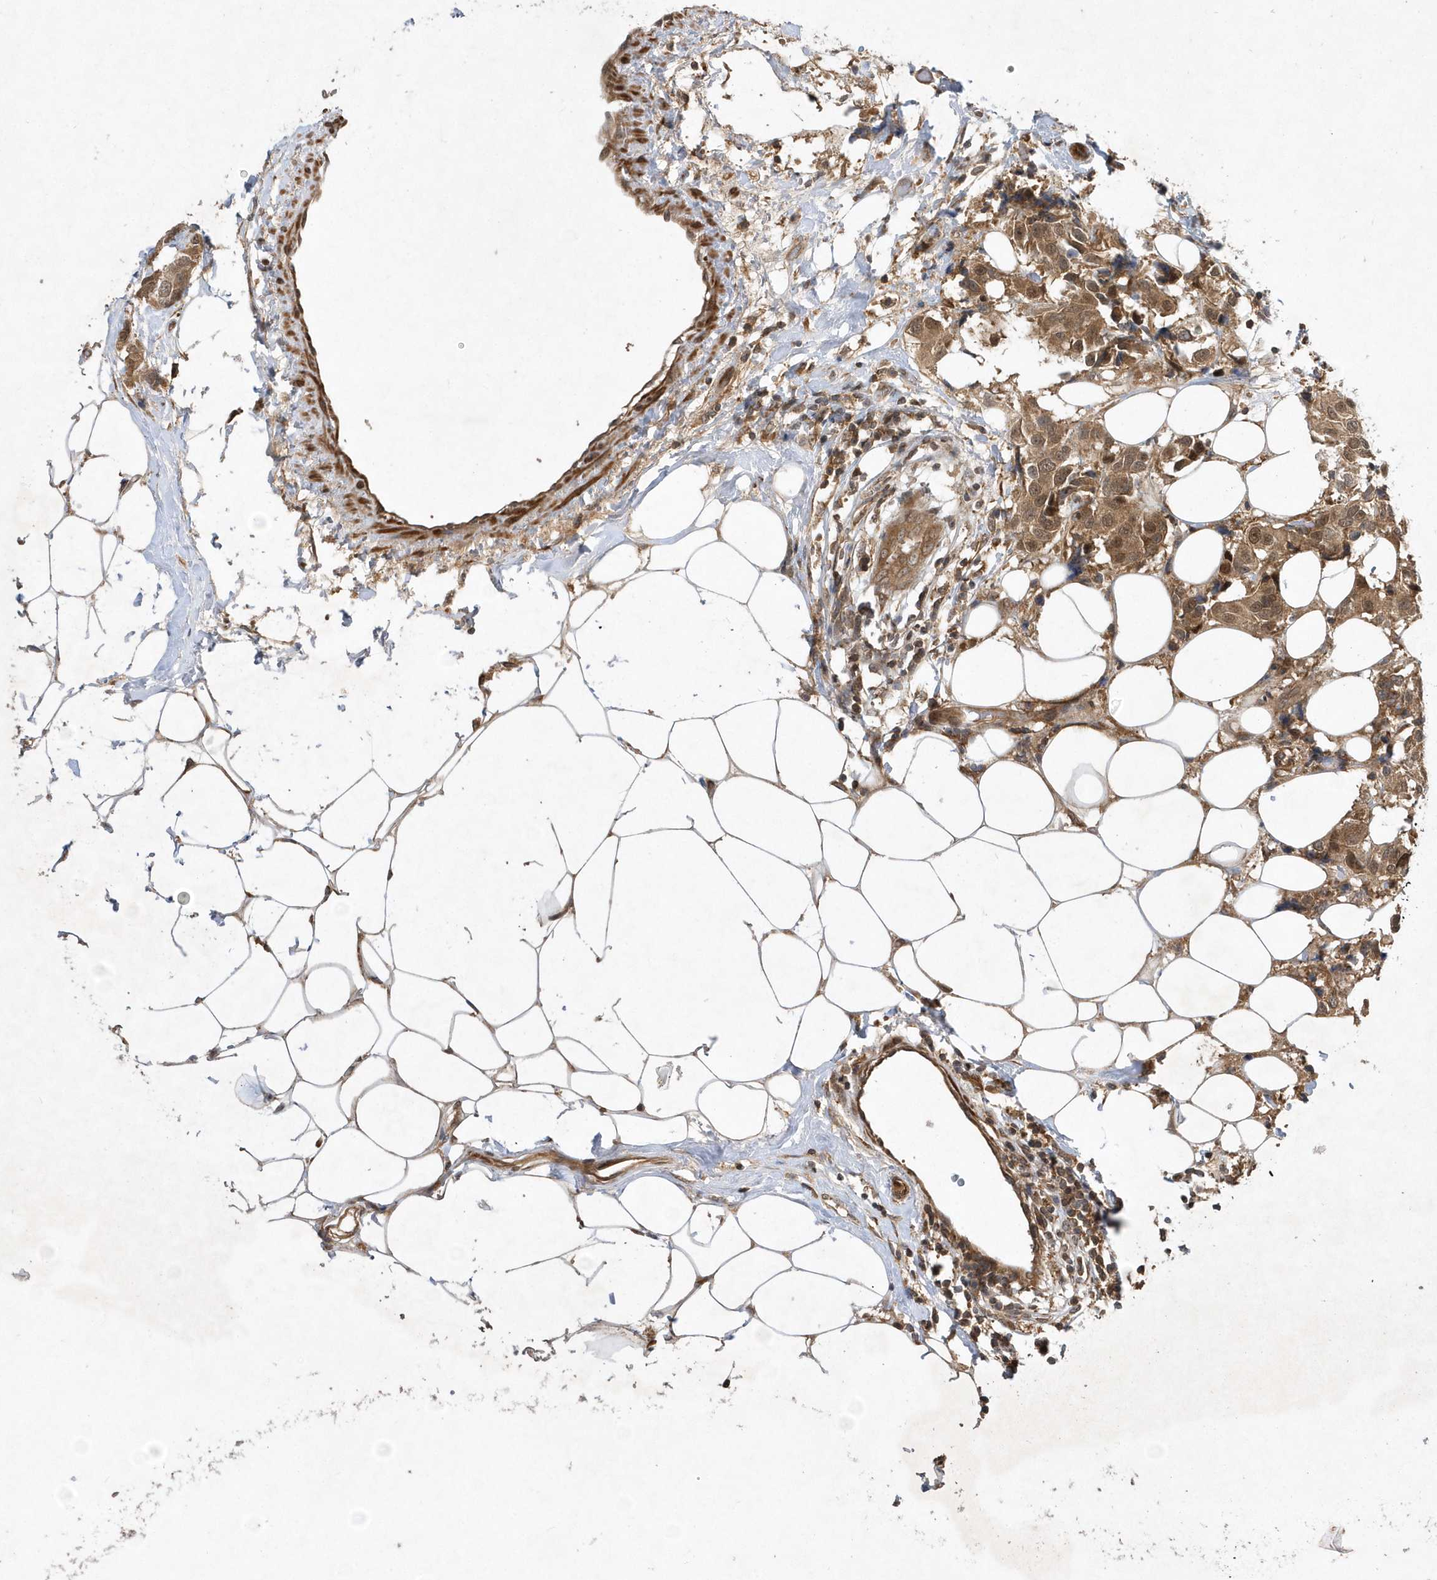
{"staining": {"intensity": "moderate", "quantity": ">75%", "location": "cytoplasmic/membranous,nuclear"}, "tissue": "breast cancer", "cell_type": "Tumor cells", "image_type": "cancer", "snomed": [{"axis": "morphology", "description": "Normal tissue, NOS"}, {"axis": "morphology", "description": "Duct carcinoma"}, {"axis": "topography", "description": "Breast"}], "caption": "The histopathology image displays immunohistochemical staining of infiltrating ductal carcinoma (breast). There is moderate cytoplasmic/membranous and nuclear positivity is identified in about >75% of tumor cells.", "gene": "GFM2", "patient": {"sex": "female", "age": 39}}